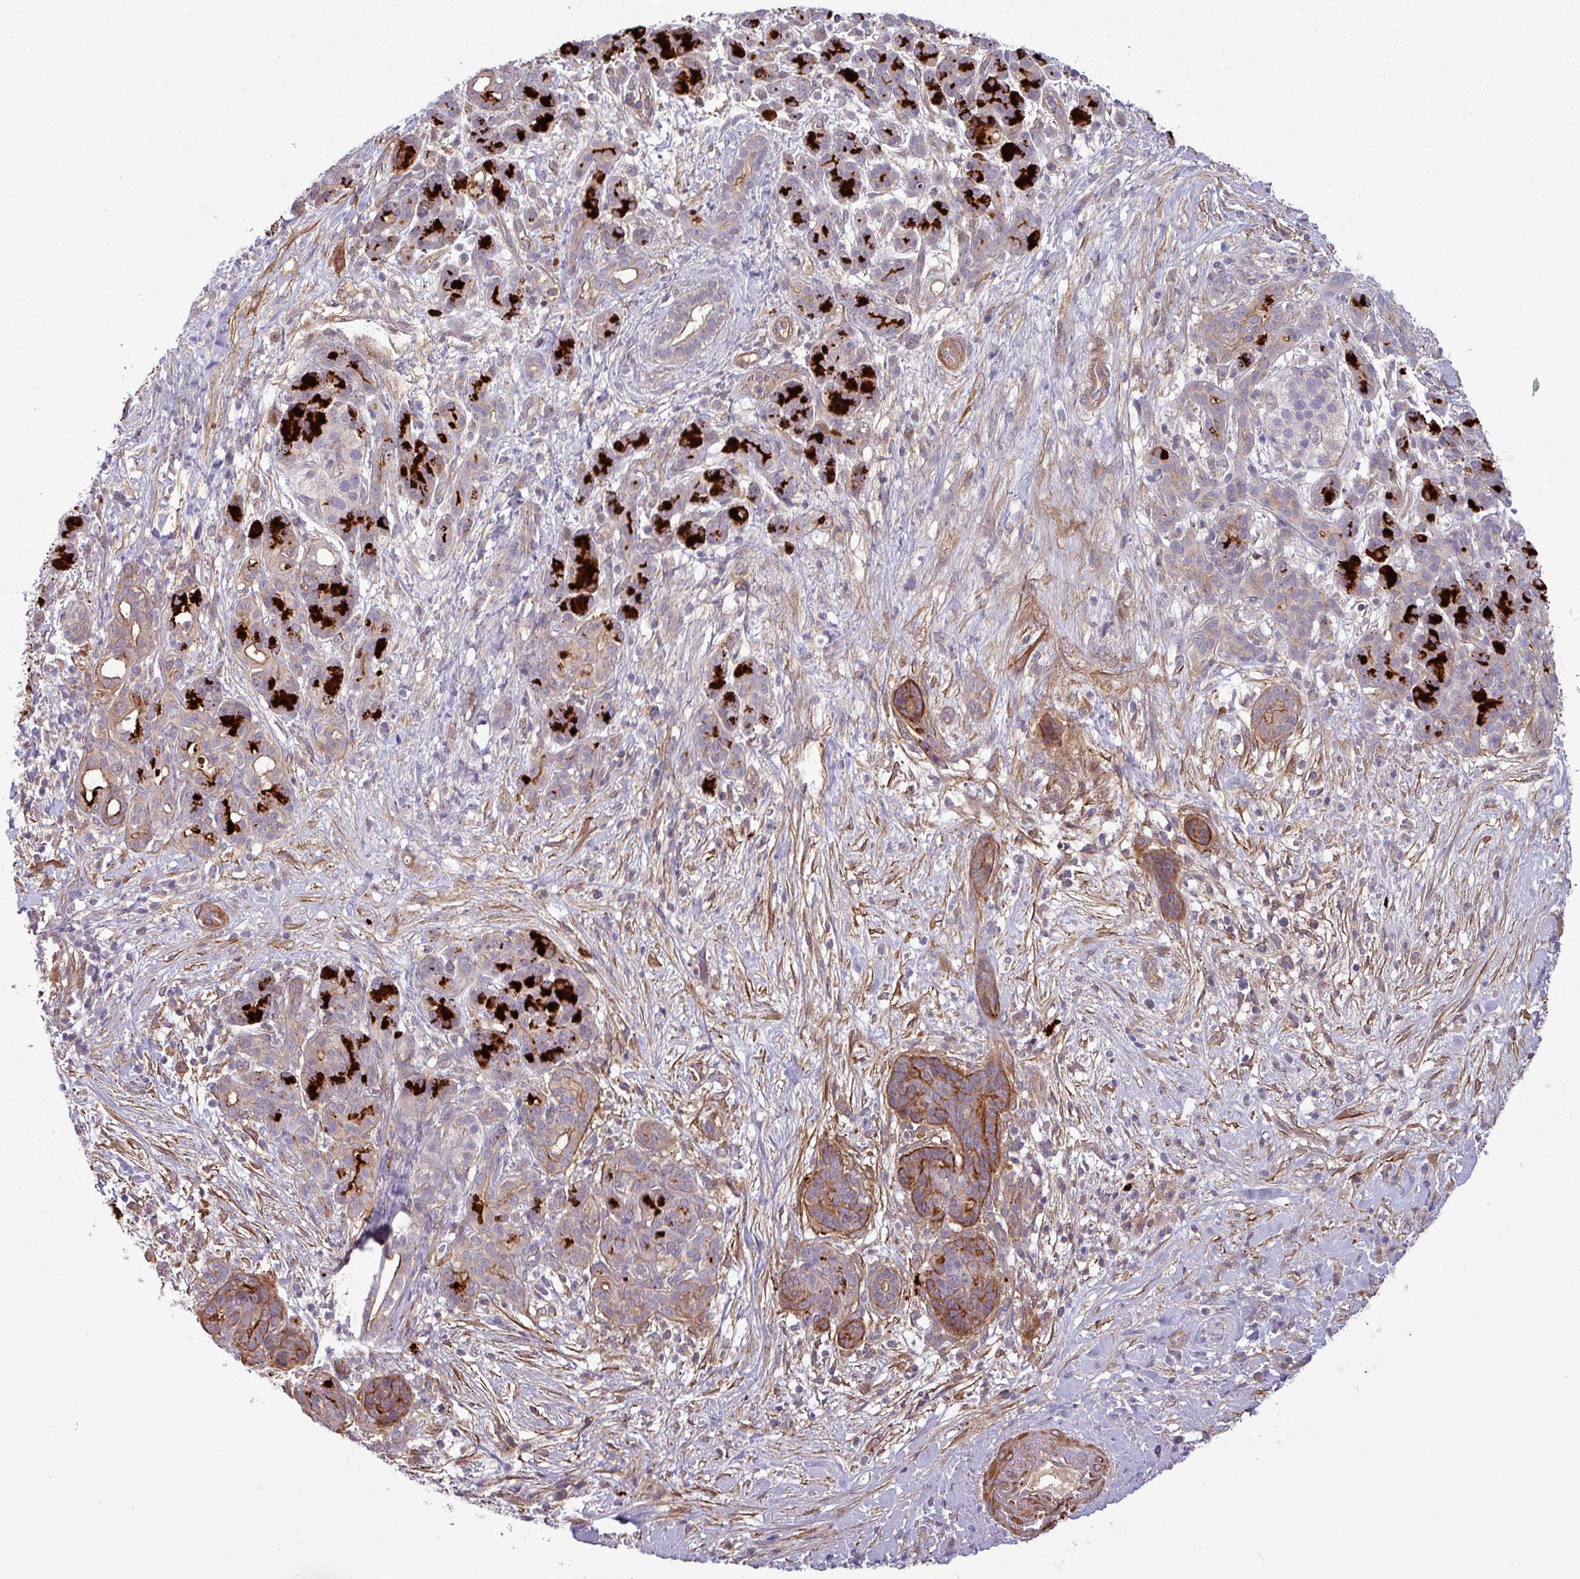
{"staining": {"intensity": "moderate", "quantity": "25%-75%", "location": "cytoplasmic/membranous"}, "tissue": "pancreatic cancer", "cell_type": "Tumor cells", "image_type": "cancer", "snomed": [{"axis": "morphology", "description": "Adenocarcinoma, NOS"}, {"axis": "topography", "description": "Pancreas"}], "caption": "Immunohistochemical staining of human pancreatic cancer (adenocarcinoma) shows medium levels of moderate cytoplasmic/membranous protein positivity in approximately 25%-75% of tumor cells.", "gene": "PCED1A", "patient": {"sex": "male", "age": 44}}